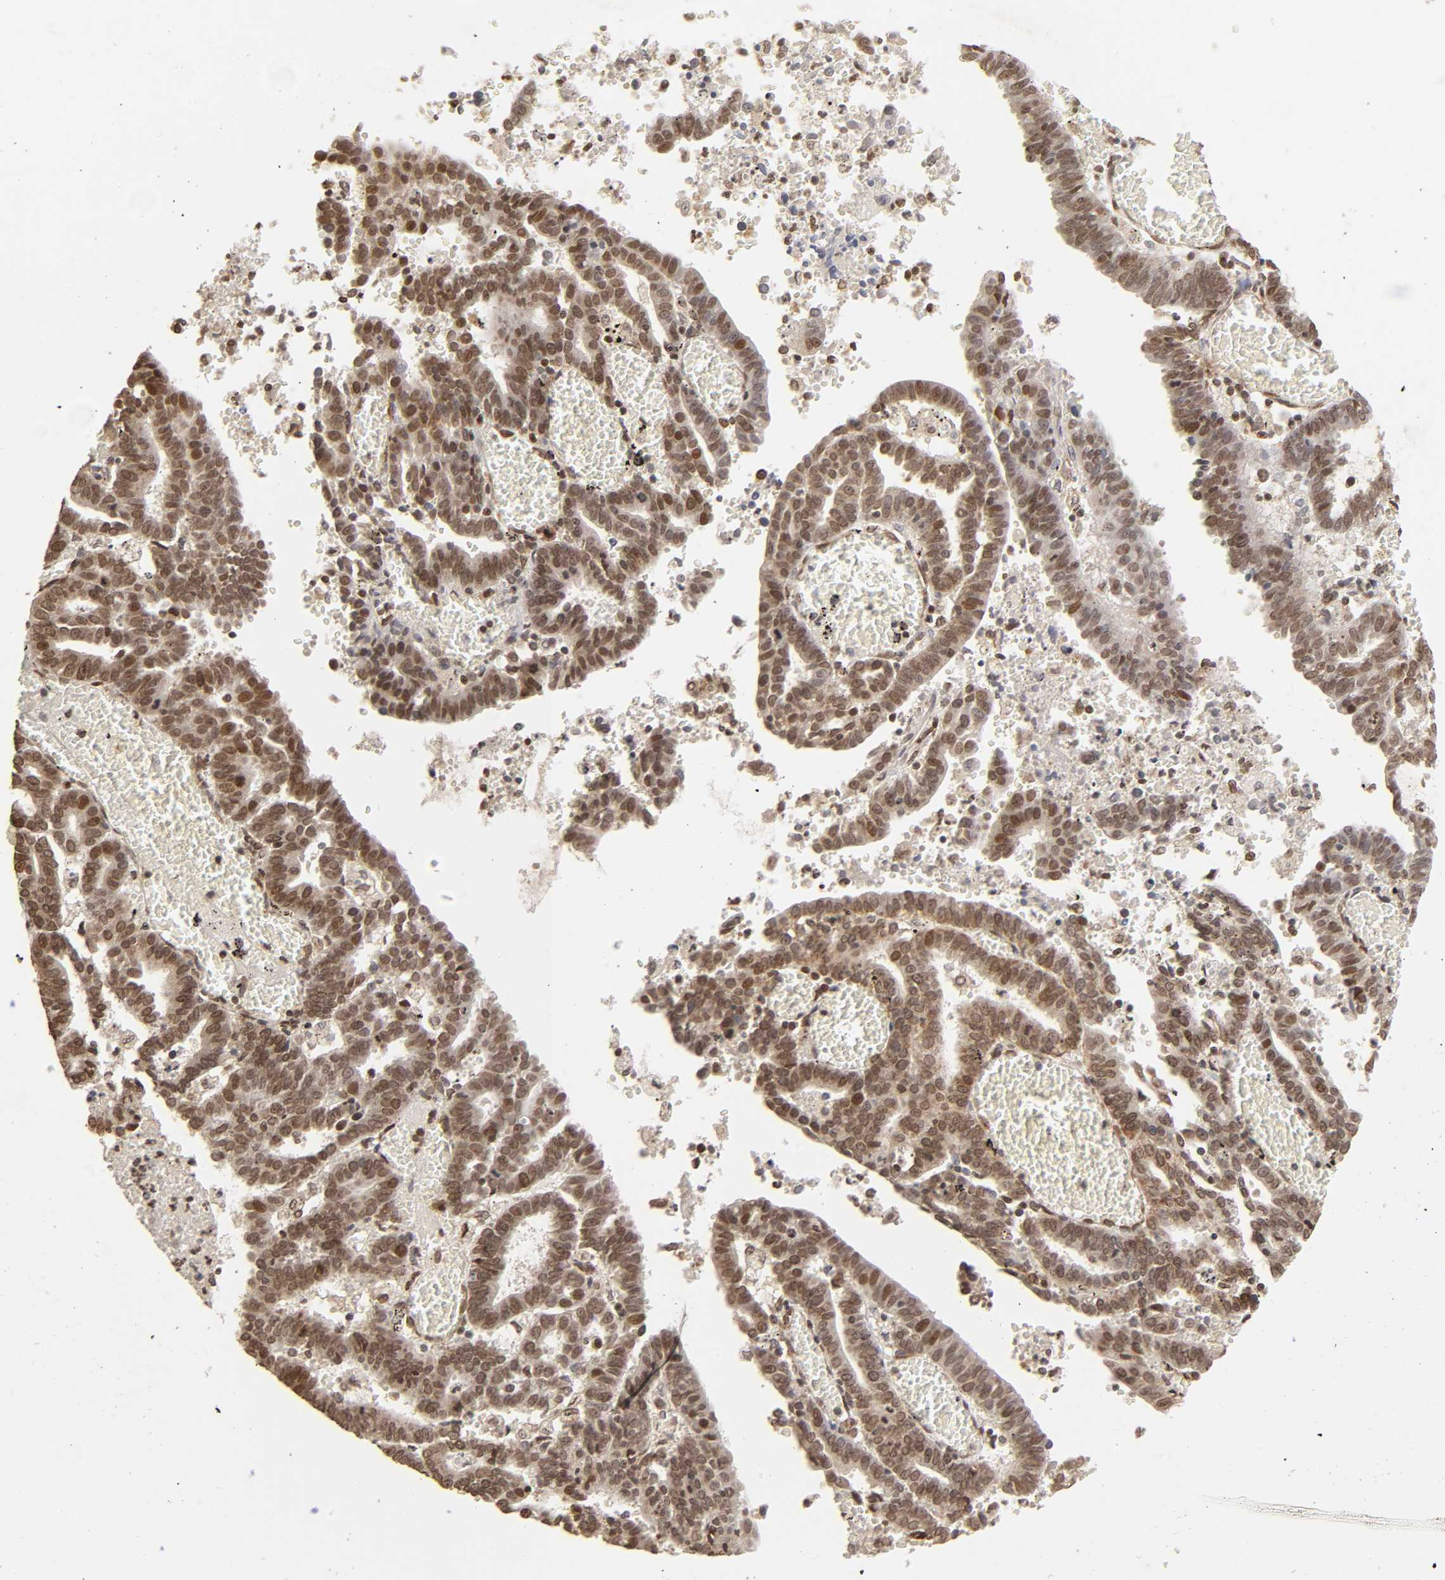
{"staining": {"intensity": "weak", "quantity": ">75%", "location": "cytoplasmic/membranous,nuclear"}, "tissue": "endometrial cancer", "cell_type": "Tumor cells", "image_type": "cancer", "snomed": [{"axis": "morphology", "description": "Adenocarcinoma, NOS"}, {"axis": "topography", "description": "Uterus"}], "caption": "Immunohistochemical staining of endometrial adenocarcinoma displays low levels of weak cytoplasmic/membranous and nuclear protein staining in about >75% of tumor cells.", "gene": "MLLT6", "patient": {"sex": "female", "age": 83}}